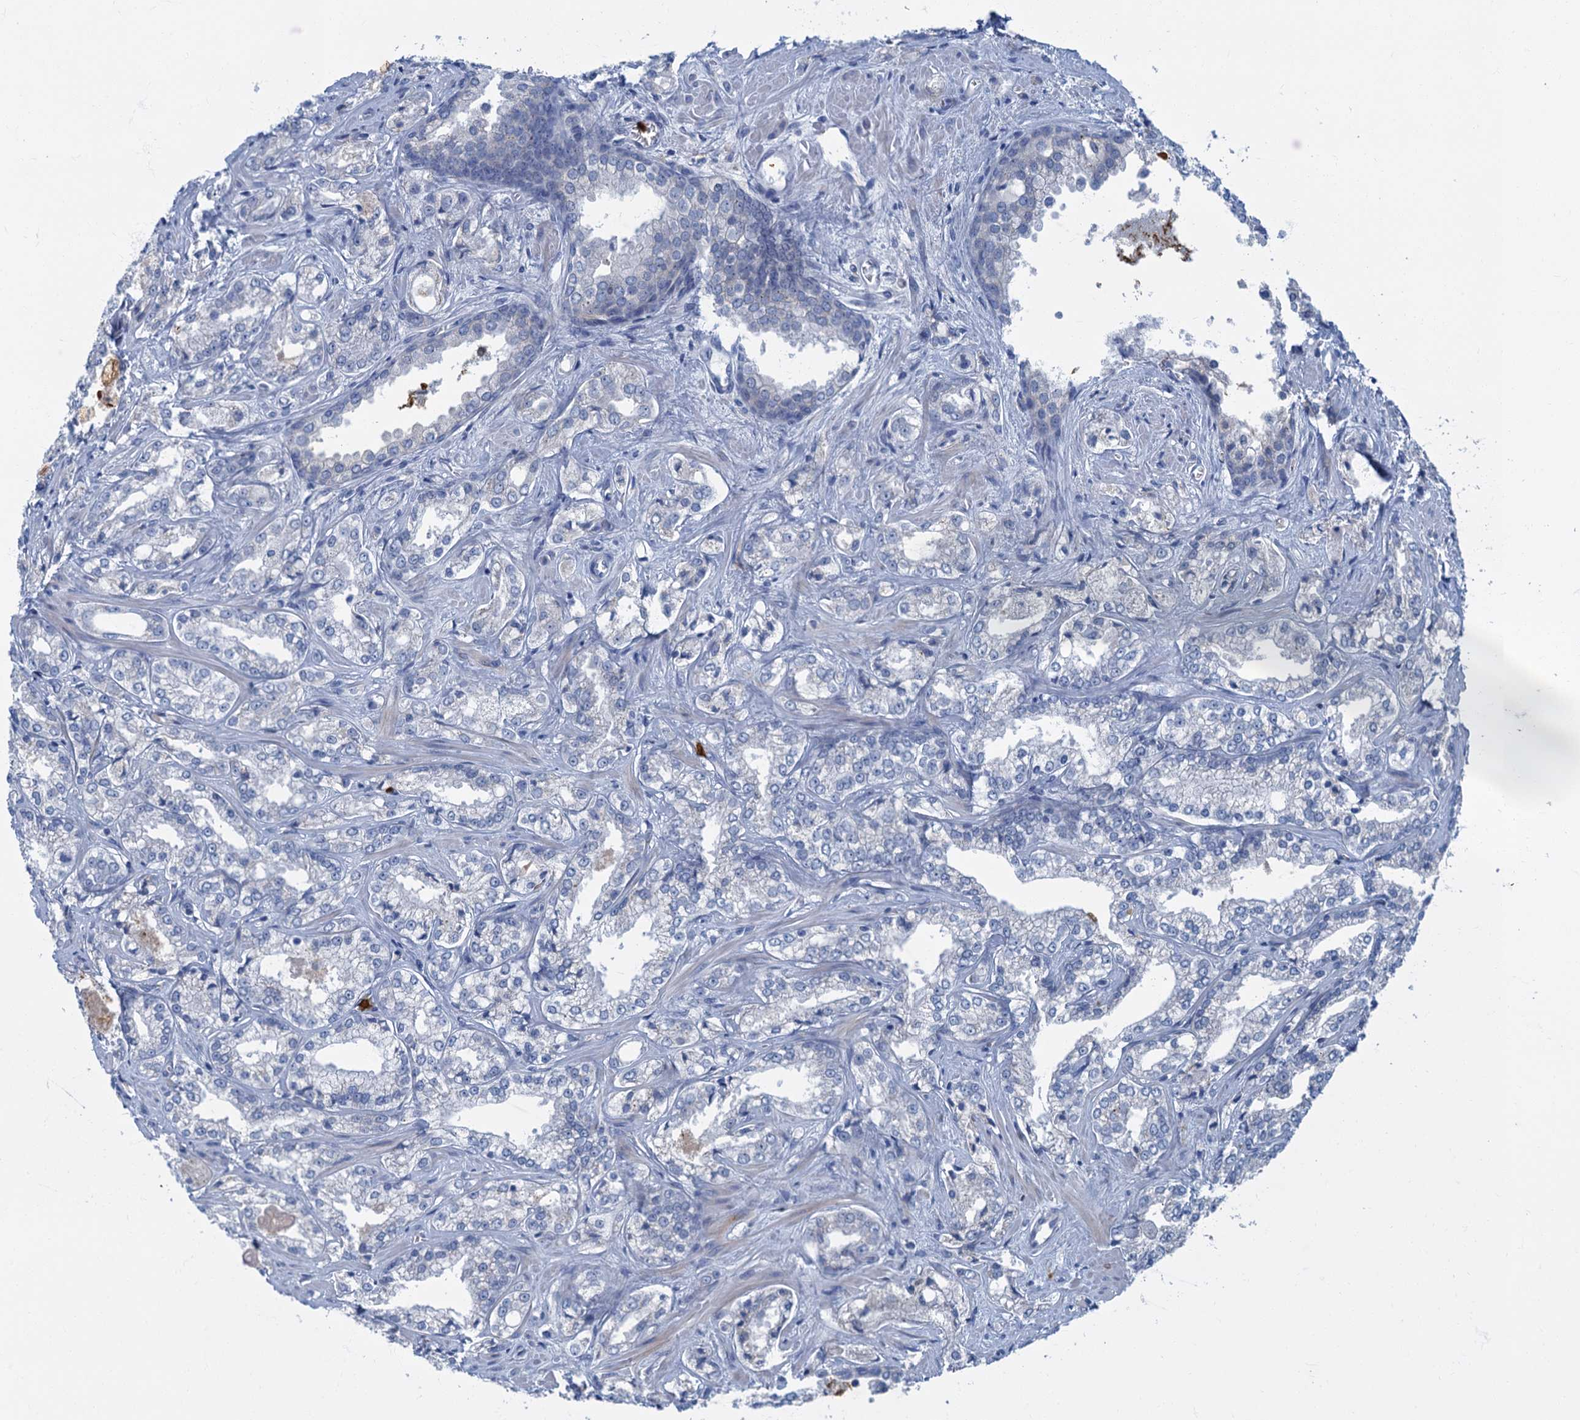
{"staining": {"intensity": "negative", "quantity": "none", "location": "none"}, "tissue": "prostate cancer", "cell_type": "Tumor cells", "image_type": "cancer", "snomed": [{"axis": "morphology", "description": "Adenocarcinoma, Low grade"}, {"axis": "topography", "description": "Prostate"}], "caption": "Immunohistochemical staining of prostate cancer (low-grade adenocarcinoma) shows no significant expression in tumor cells.", "gene": "ANKDD1A", "patient": {"sex": "male", "age": 47}}